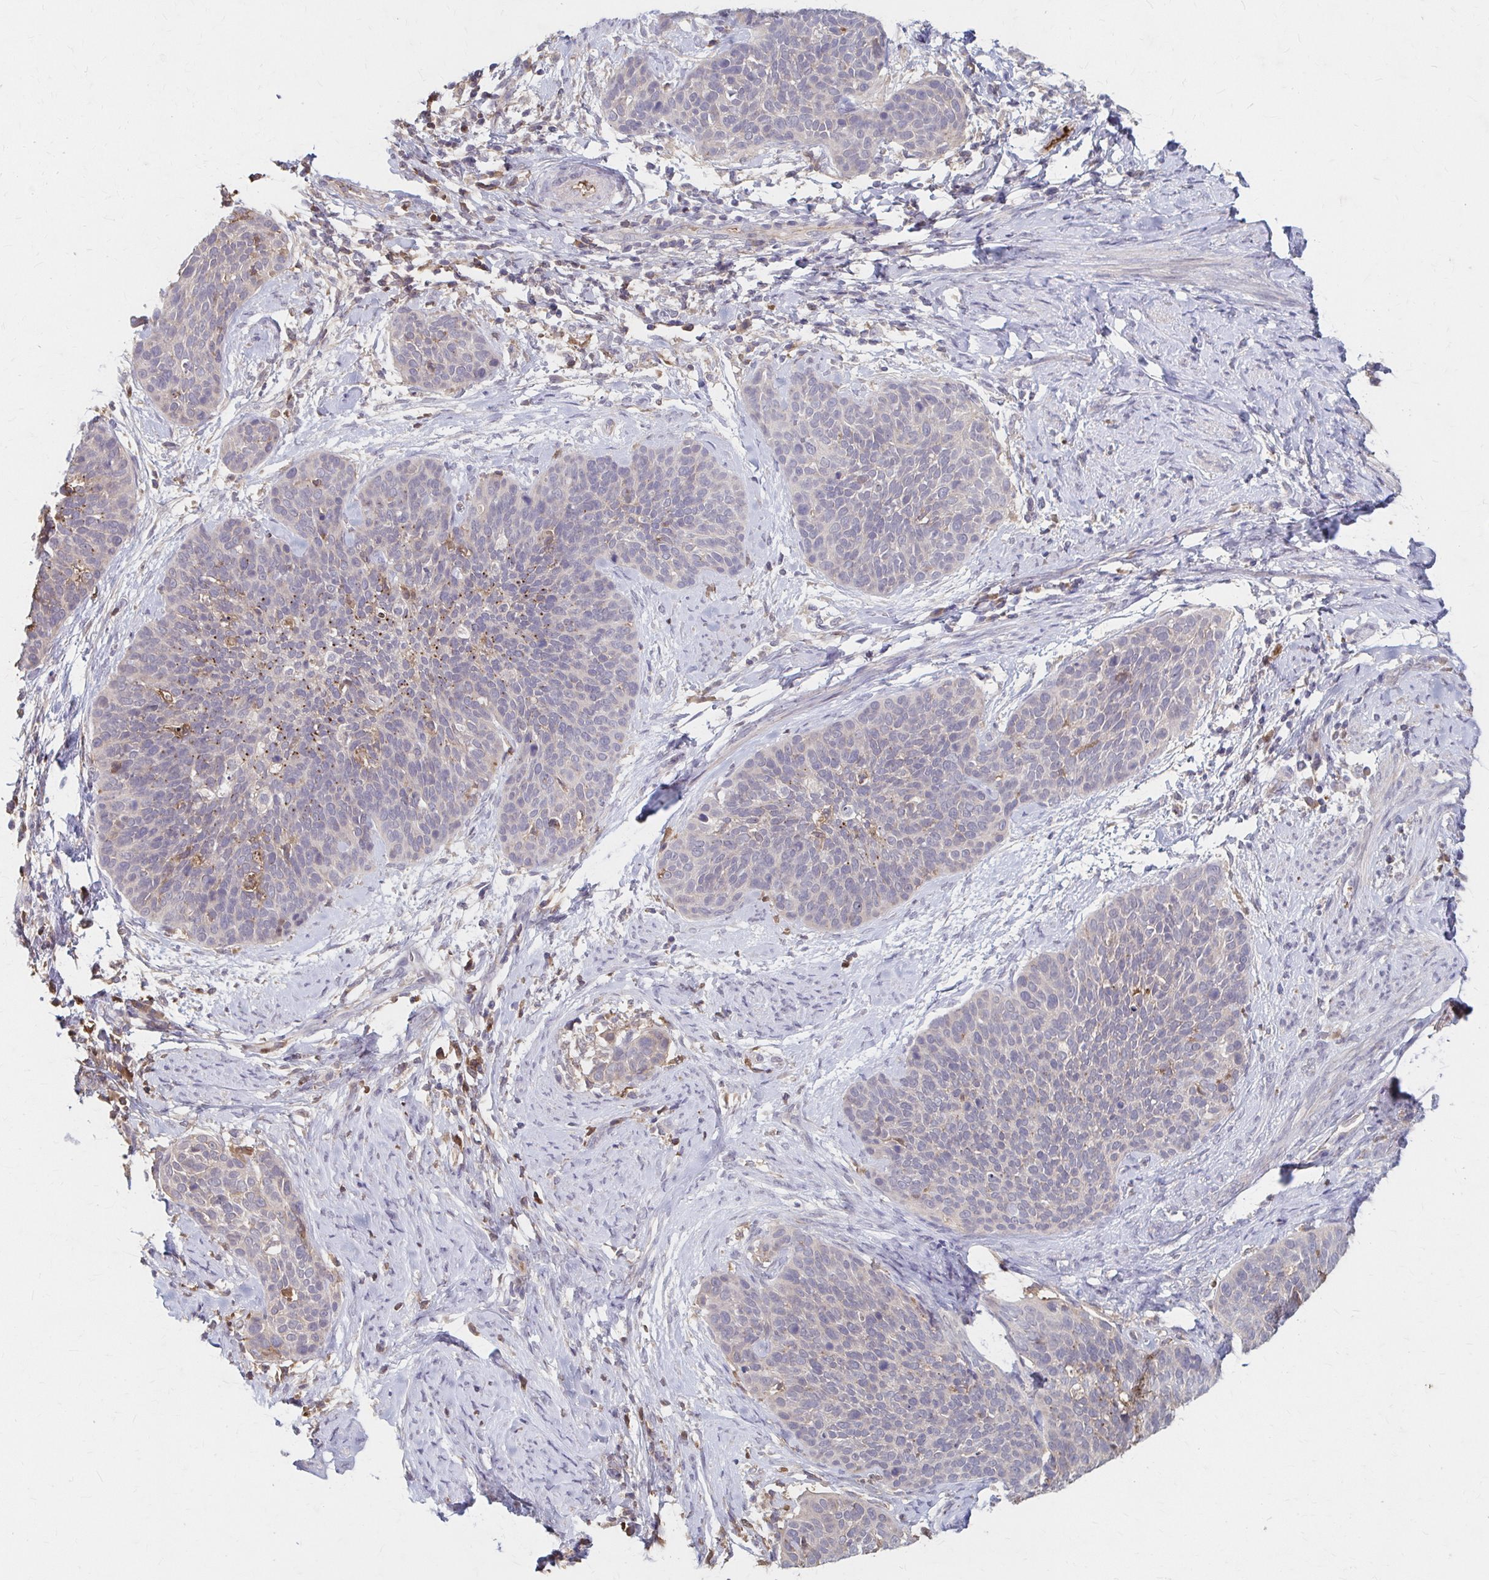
{"staining": {"intensity": "moderate", "quantity": "<25%", "location": "cytoplasmic/membranous"}, "tissue": "cervical cancer", "cell_type": "Tumor cells", "image_type": "cancer", "snomed": [{"axis": "morphology", "description": "Squamous cell carcinoma, NOS"}, {"axis": "topography", "description": "Cervix"}], "caption": "Protein staining by immunohistochemistry displays moderate cytoplasmic/membranous expression in about <25% of tumor cells in cervical squamous cell carcinoma.", "gene": "HMGCS2", "patient": {"sex": "female", "age": 69}}